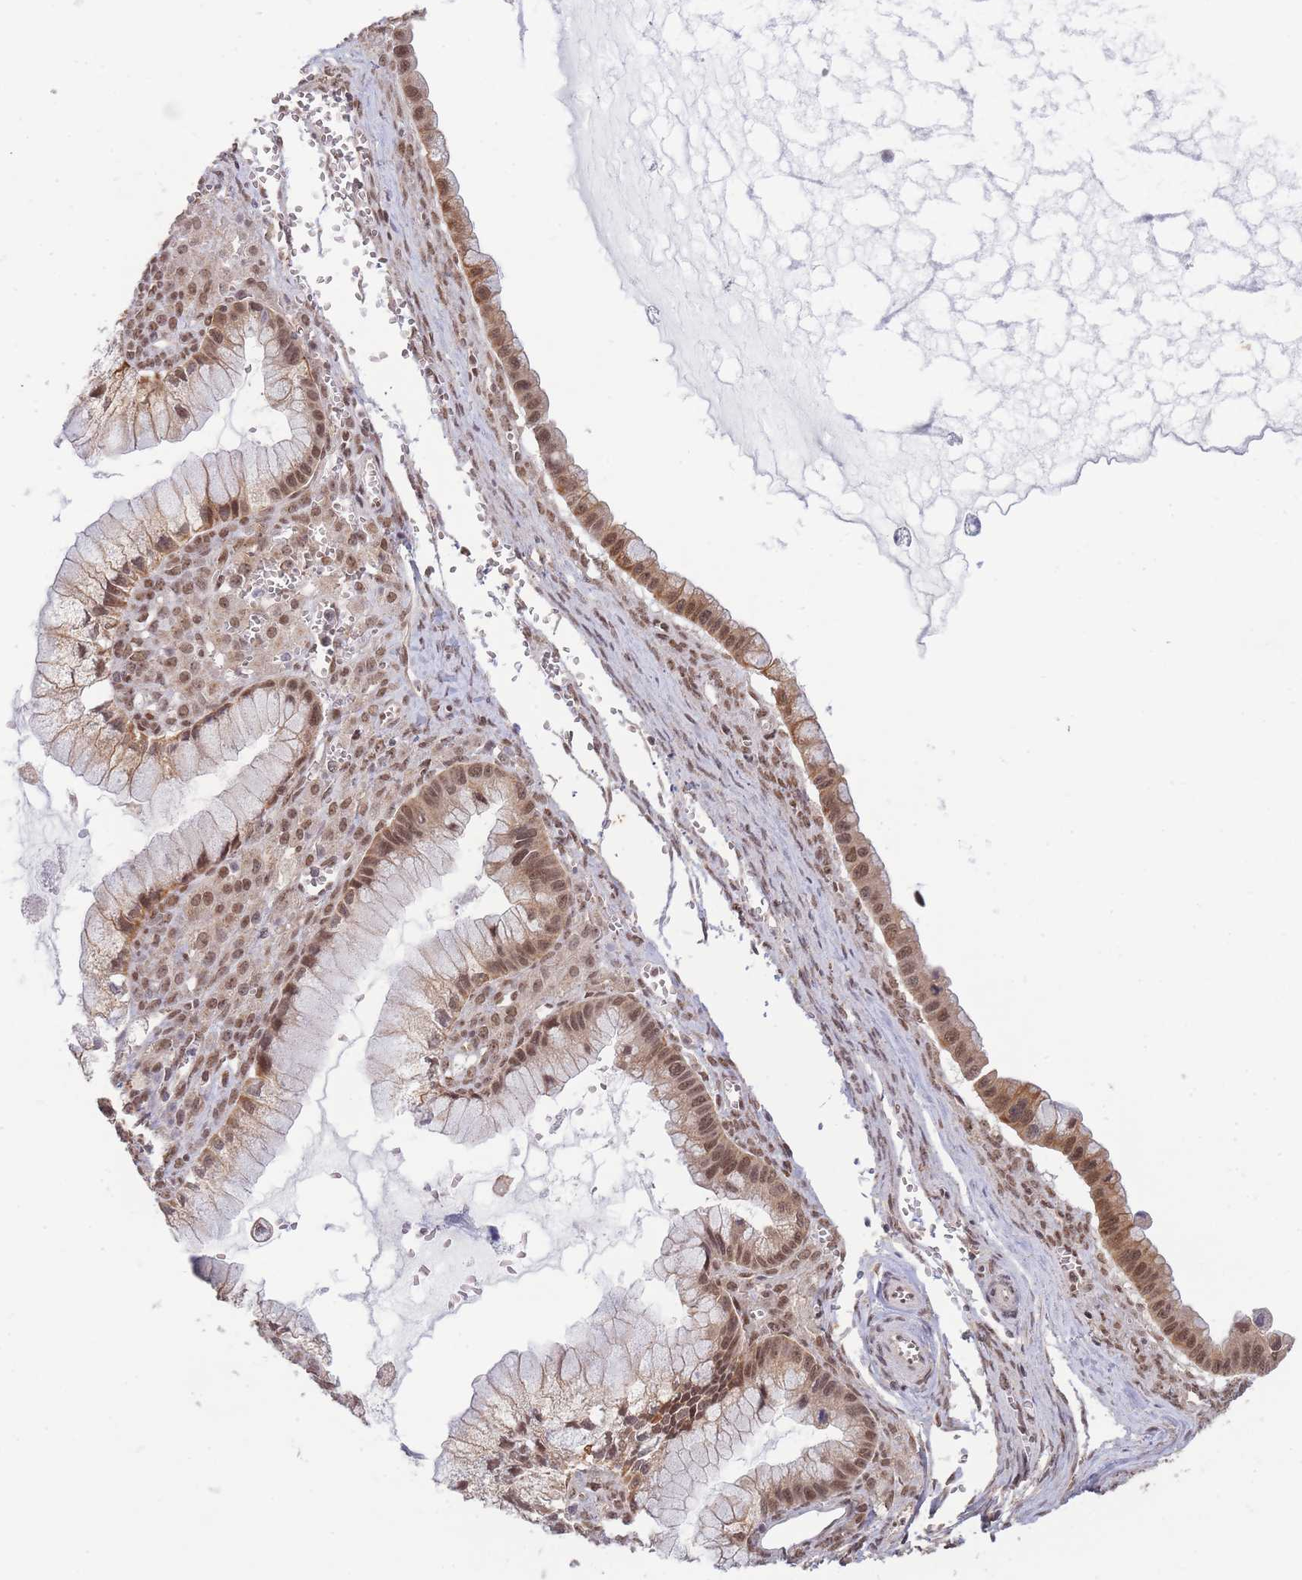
{"staining": {"intensity": "moderate", "quantity": ">75%", "location": "cytoplasmic/membranous,nuclear"}, "tissue": "ovarian cancer", "cell_type": "Tumor cells", "image_type": "cancer", "snomed": [{"axis": "morphology", "description": "Cystadenocarcinoma, mucinous, NOS"}, {"axis": "topography", "description": "Ovary"}], "caption": "High-power microscopy captured an immunohistochemistry micrograph of ovarian cancer, revealing moderate cytoplasmic/membranous and nuclear expression in approximately >75% of tumor cells.", "gene": "CARD8", "patient": {"sex": "female", "age": 59}}